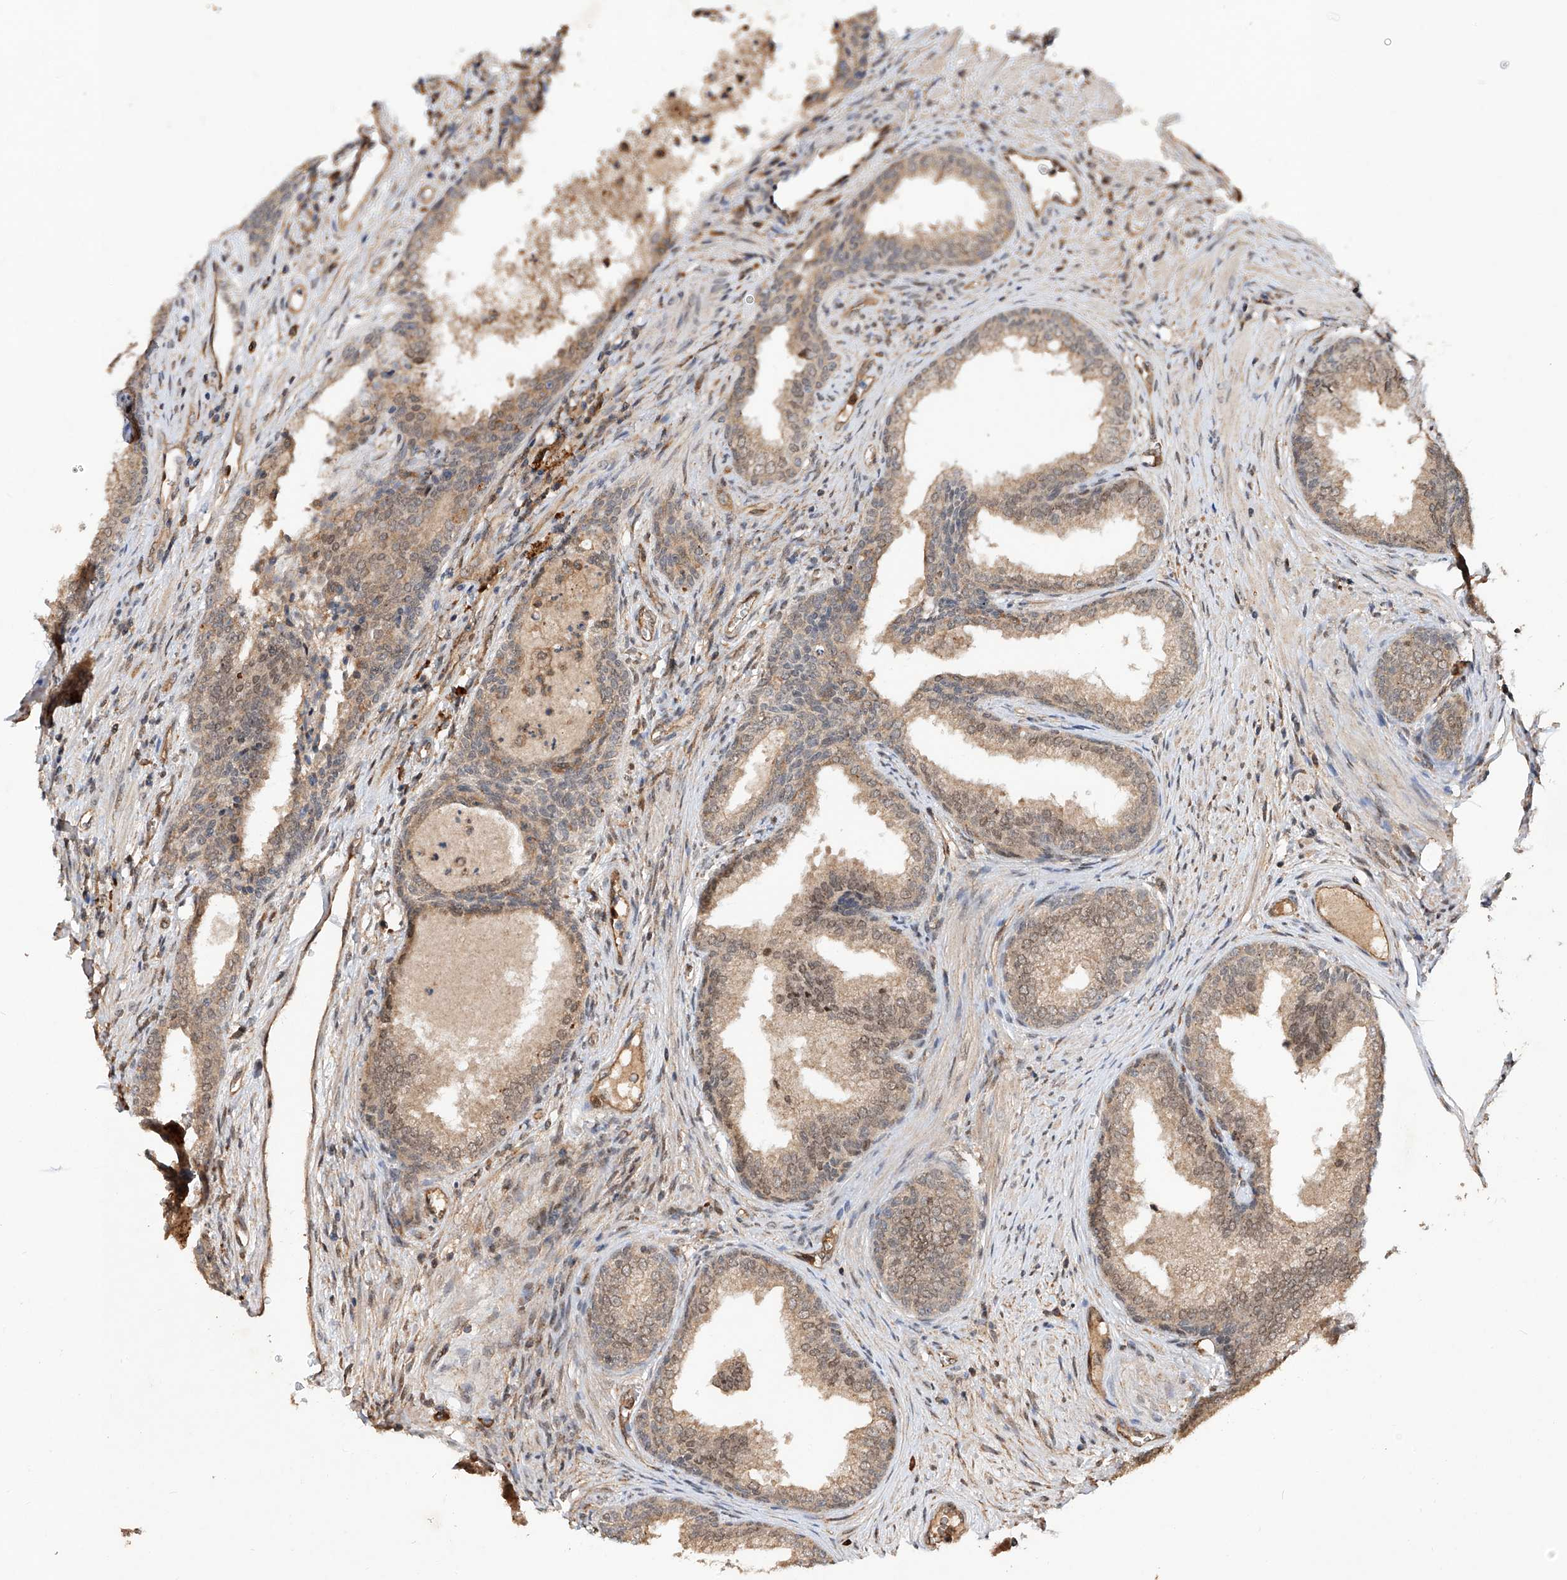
{"staining": {"intensity": "moderate", "quantity": ">75%", "location": "cytoplasmic/membranous,nuclear"}, "tissue": "prostate", "cell_type": "Glandular cells", "image_type": "normal", "snomed": [{"axis": "morphology", "description": "Normal tissue, NOS"}, {"axis": "topography", "description": "Prostate"}], "caption": "Normal prostate reveals moderate cytoplasmic/membranous,nuclear staining in approximately >75% of glandular cells.", "gene": "RILPL2", "patient": {"sex": "male", "age": 76}}